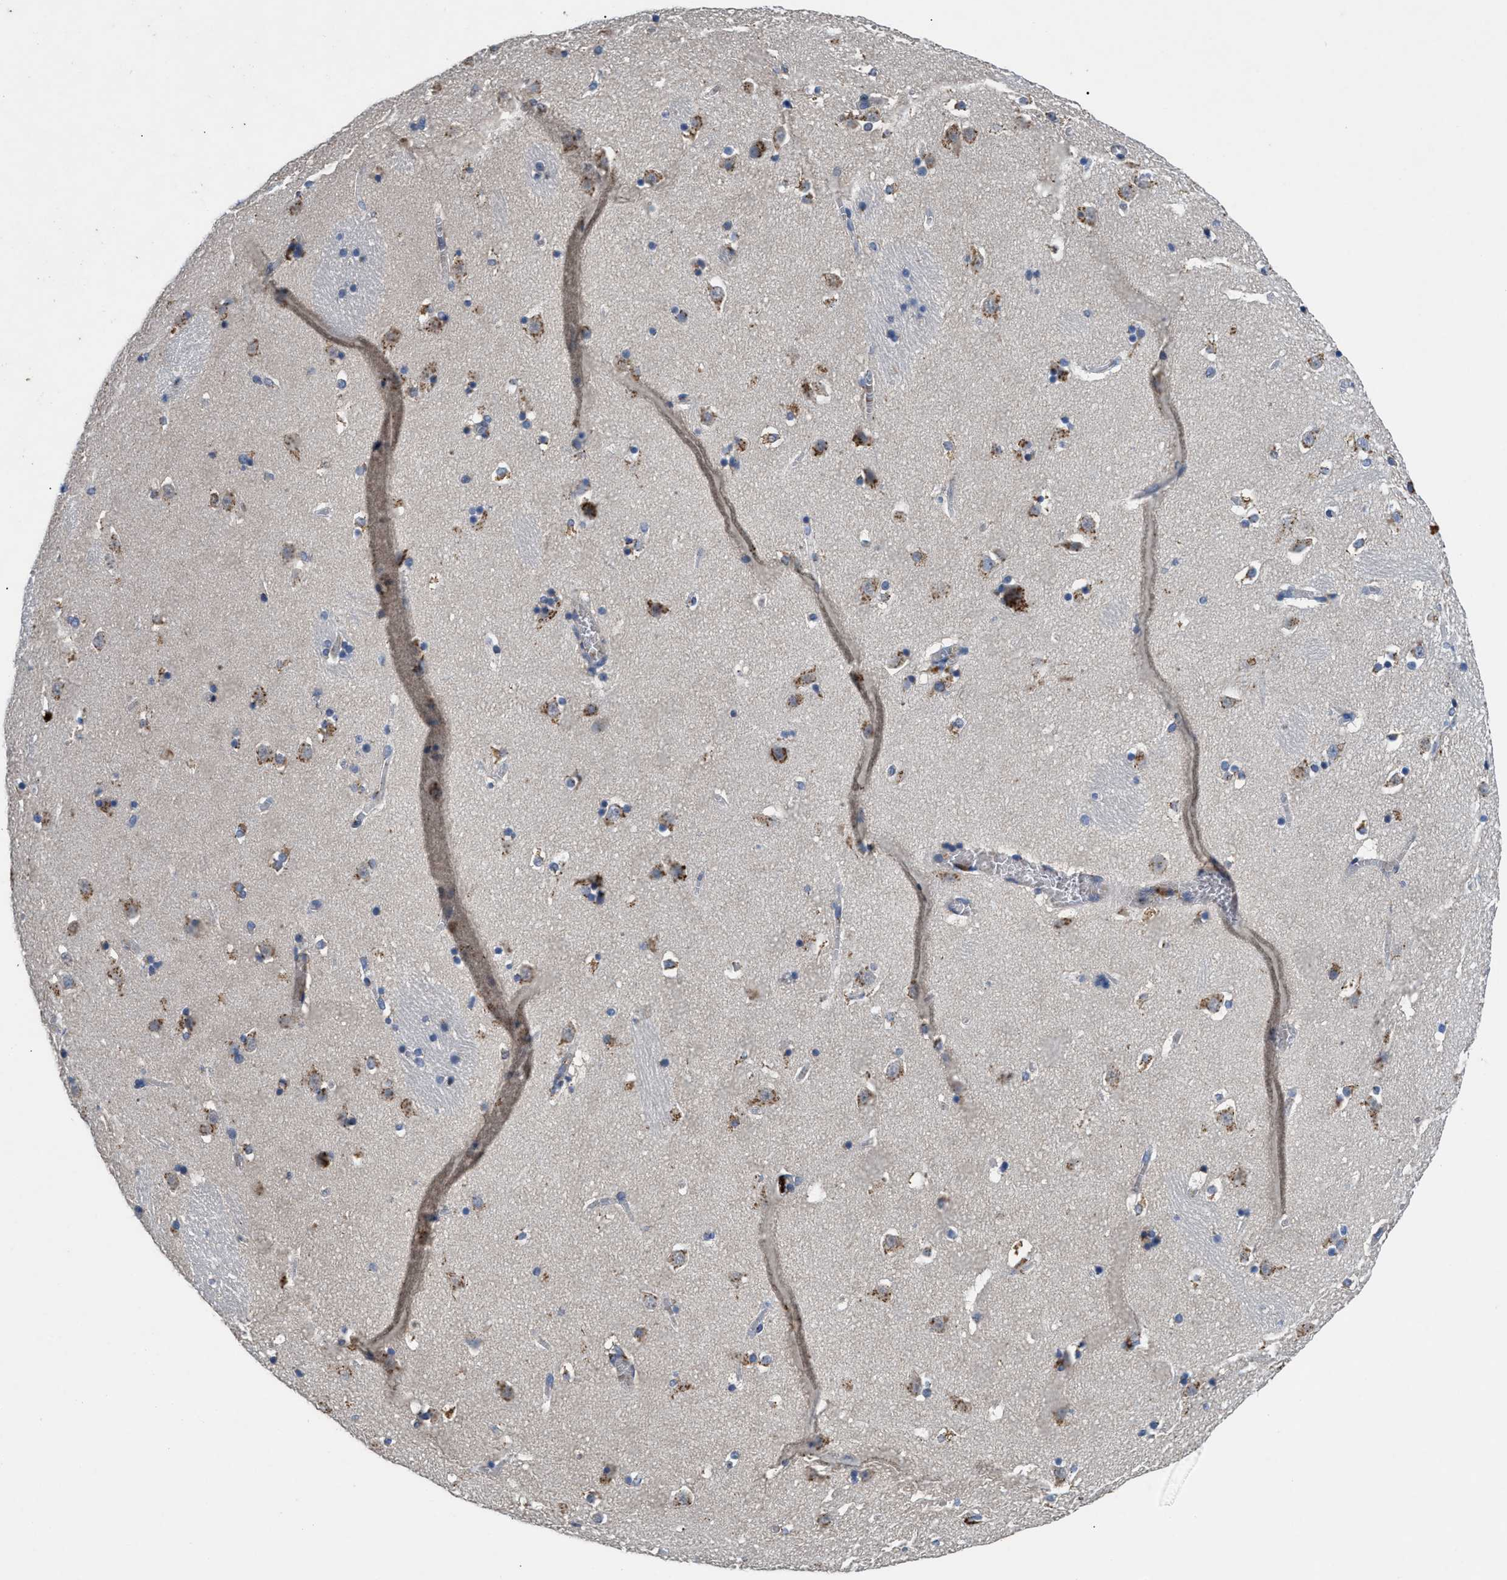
{"staining": {"intensity": "moderate", "quantity": "<25%", "location": "cytoplasmic/membranous"}, "tissue": "caudate", "cell_type": "Glial cells", "image_type": "normal", "snomed": [{"axis": "morphology", "description": "Normal tissue, NOS"}, {"axis": "topography", "description": "Lateral ventricle wall"}], "caption": "Immunohistochemical staining of unremarkable human caudate demonstrates <25% levels of moderate cytoplasmic/membranous protein staining in about <25% of glial cells. (brown staining indicates protein expression, while blue staining denotes nuclei).", "gene": "SIK2", "patient": {"sex": "male", "age": 45}}